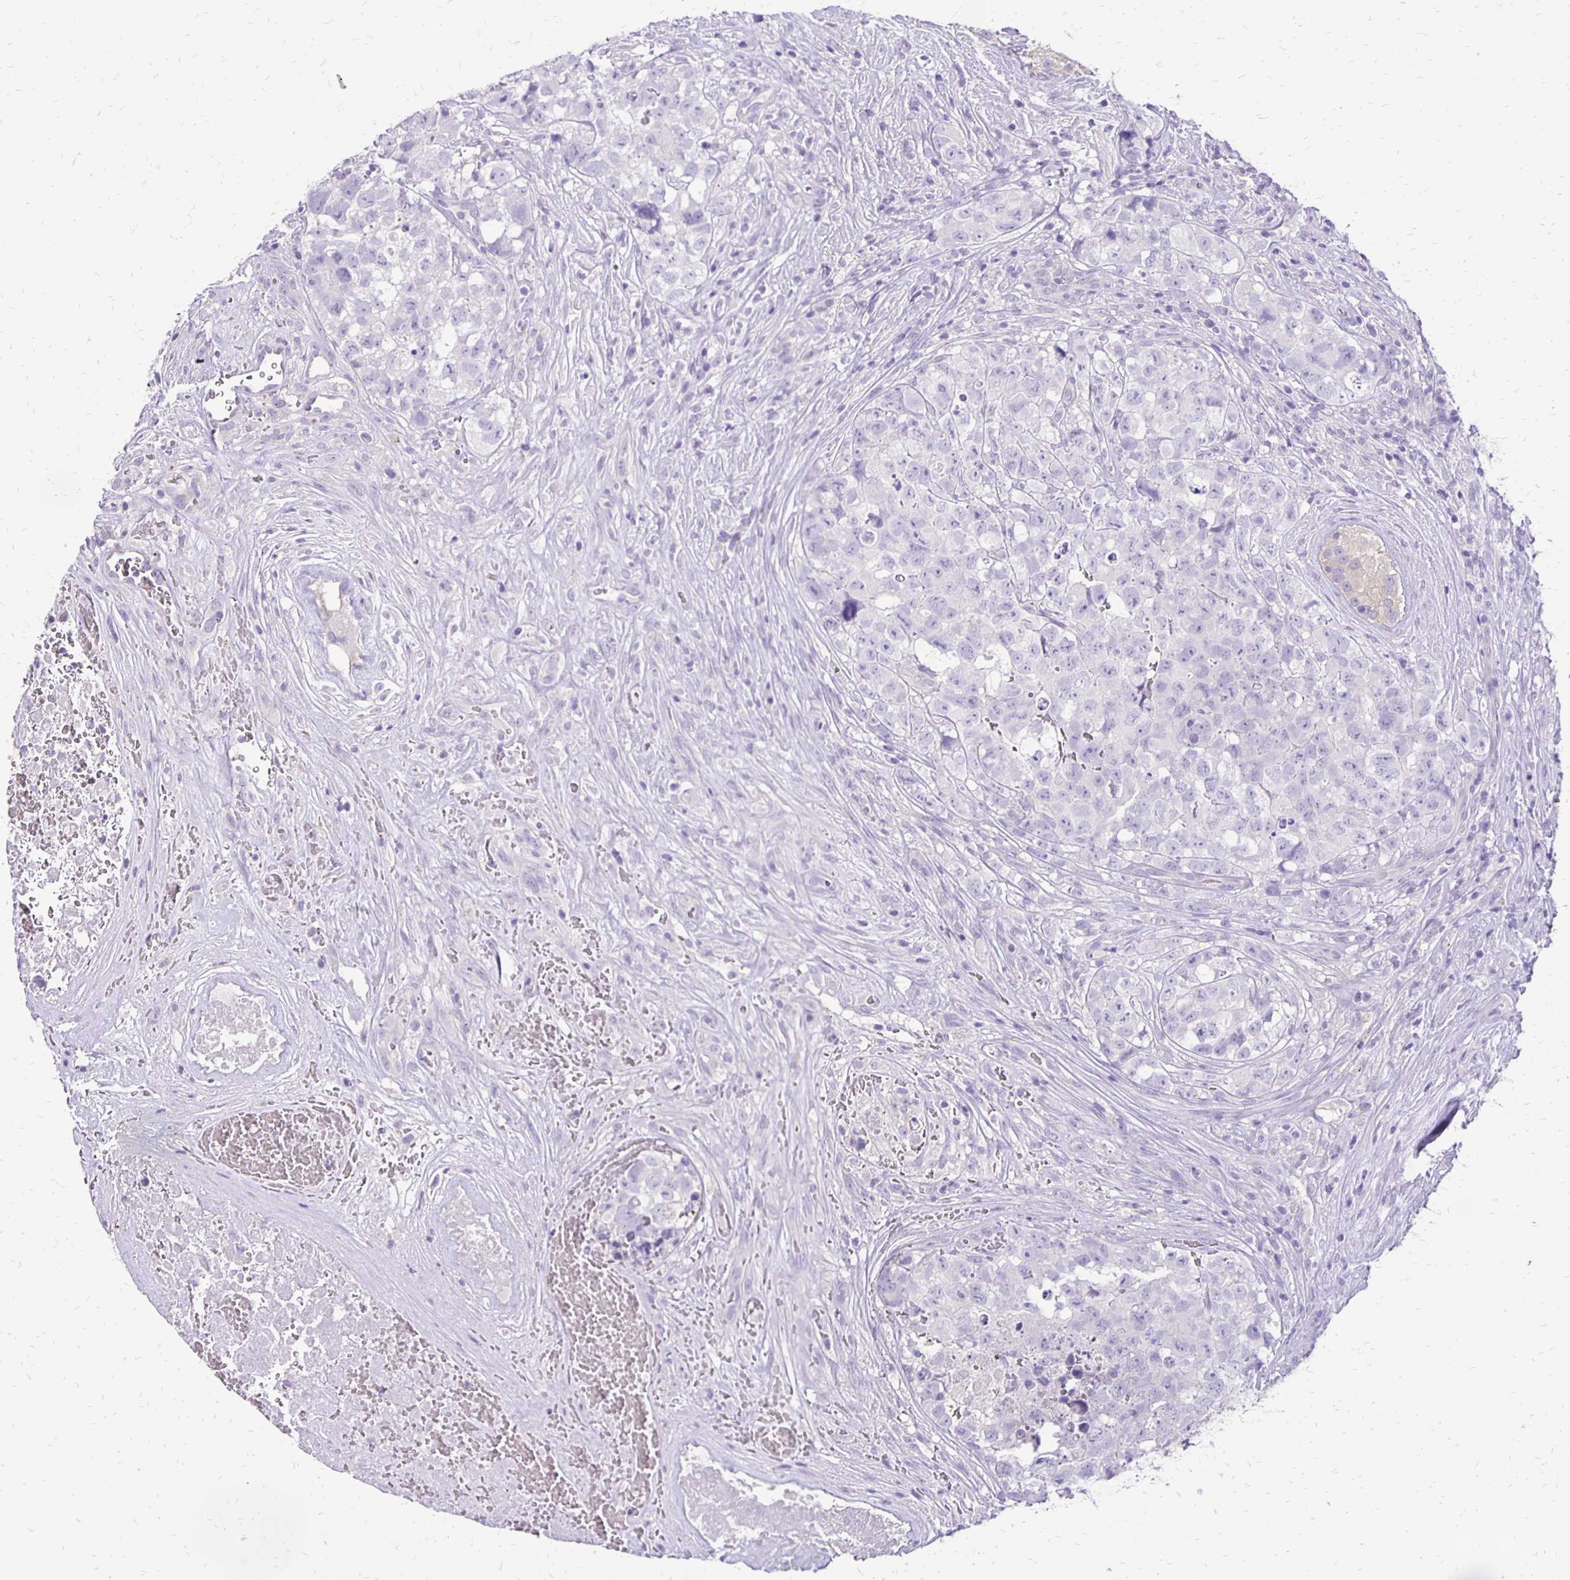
{"staining": {"intensity": "negative", "quantity": "none", "location": "none"}, "tissue": "testis cancer", "cell_type": "Tumor cells", "image_type": "cancer", "snomed": [{"axis": "morphology", "description": "Carcinoma, Embryonal, NOS"}, {"axis": "topography", "description": "Testis"}], "caption": "DAB immunohistochemical staining of human testis cancer (embryonal carcinoma) shows no significant positivity in tumor cells.", "gene": "ANKRD45", "patient": {"sex": "male", "age": 18}}